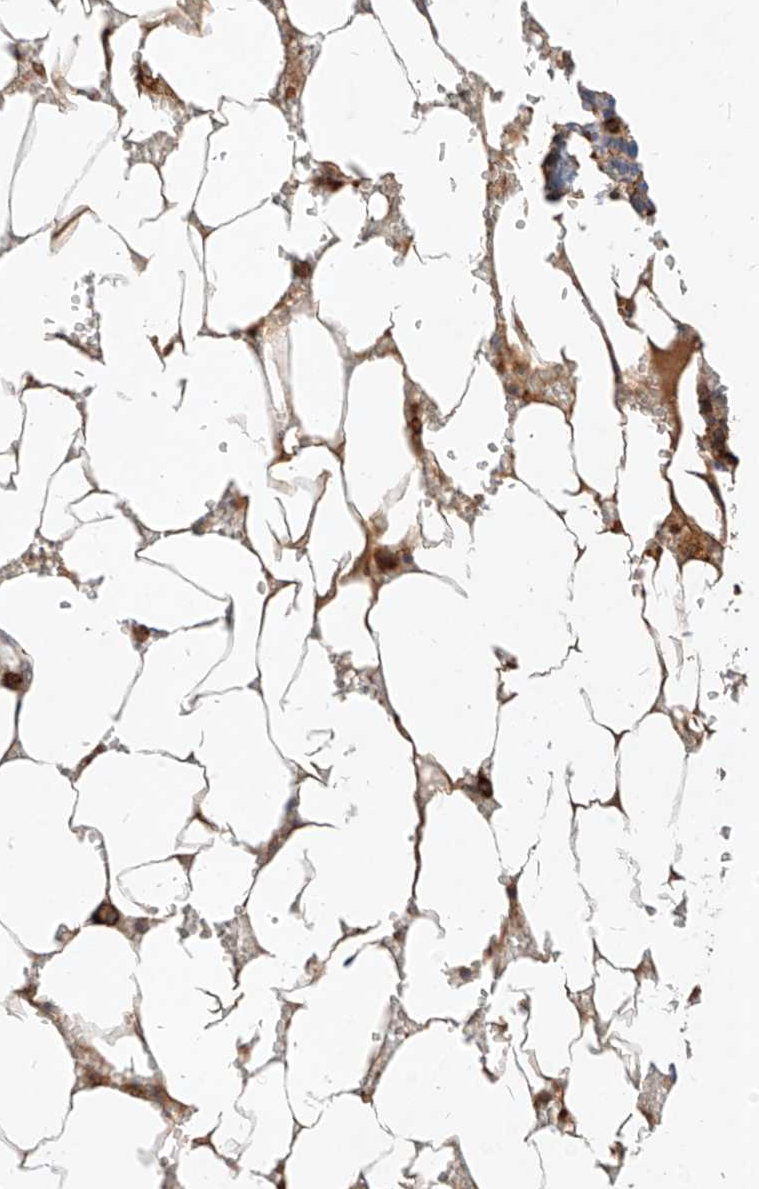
{"staining": {"intensity": "strong", "quantity": ">75%", "location": "cytoplasmic/membranous"}, "tissue": "bone marrow", "cell_type": "Hematopoietic cells", "image_type": "normal", "snomed": [{"axis": "morphology", "description": "Normal tissue, NOS"}, {"axis": "topography", "description": "Bone marrow"}], "caption": "Protein staining of benign bone marrow reveals strong cytoplasmic/membranous positivity in about >75% of hematopoietic cells.", "gene": "NFAM1", "patient": {"sex": "male", "age": 70}}